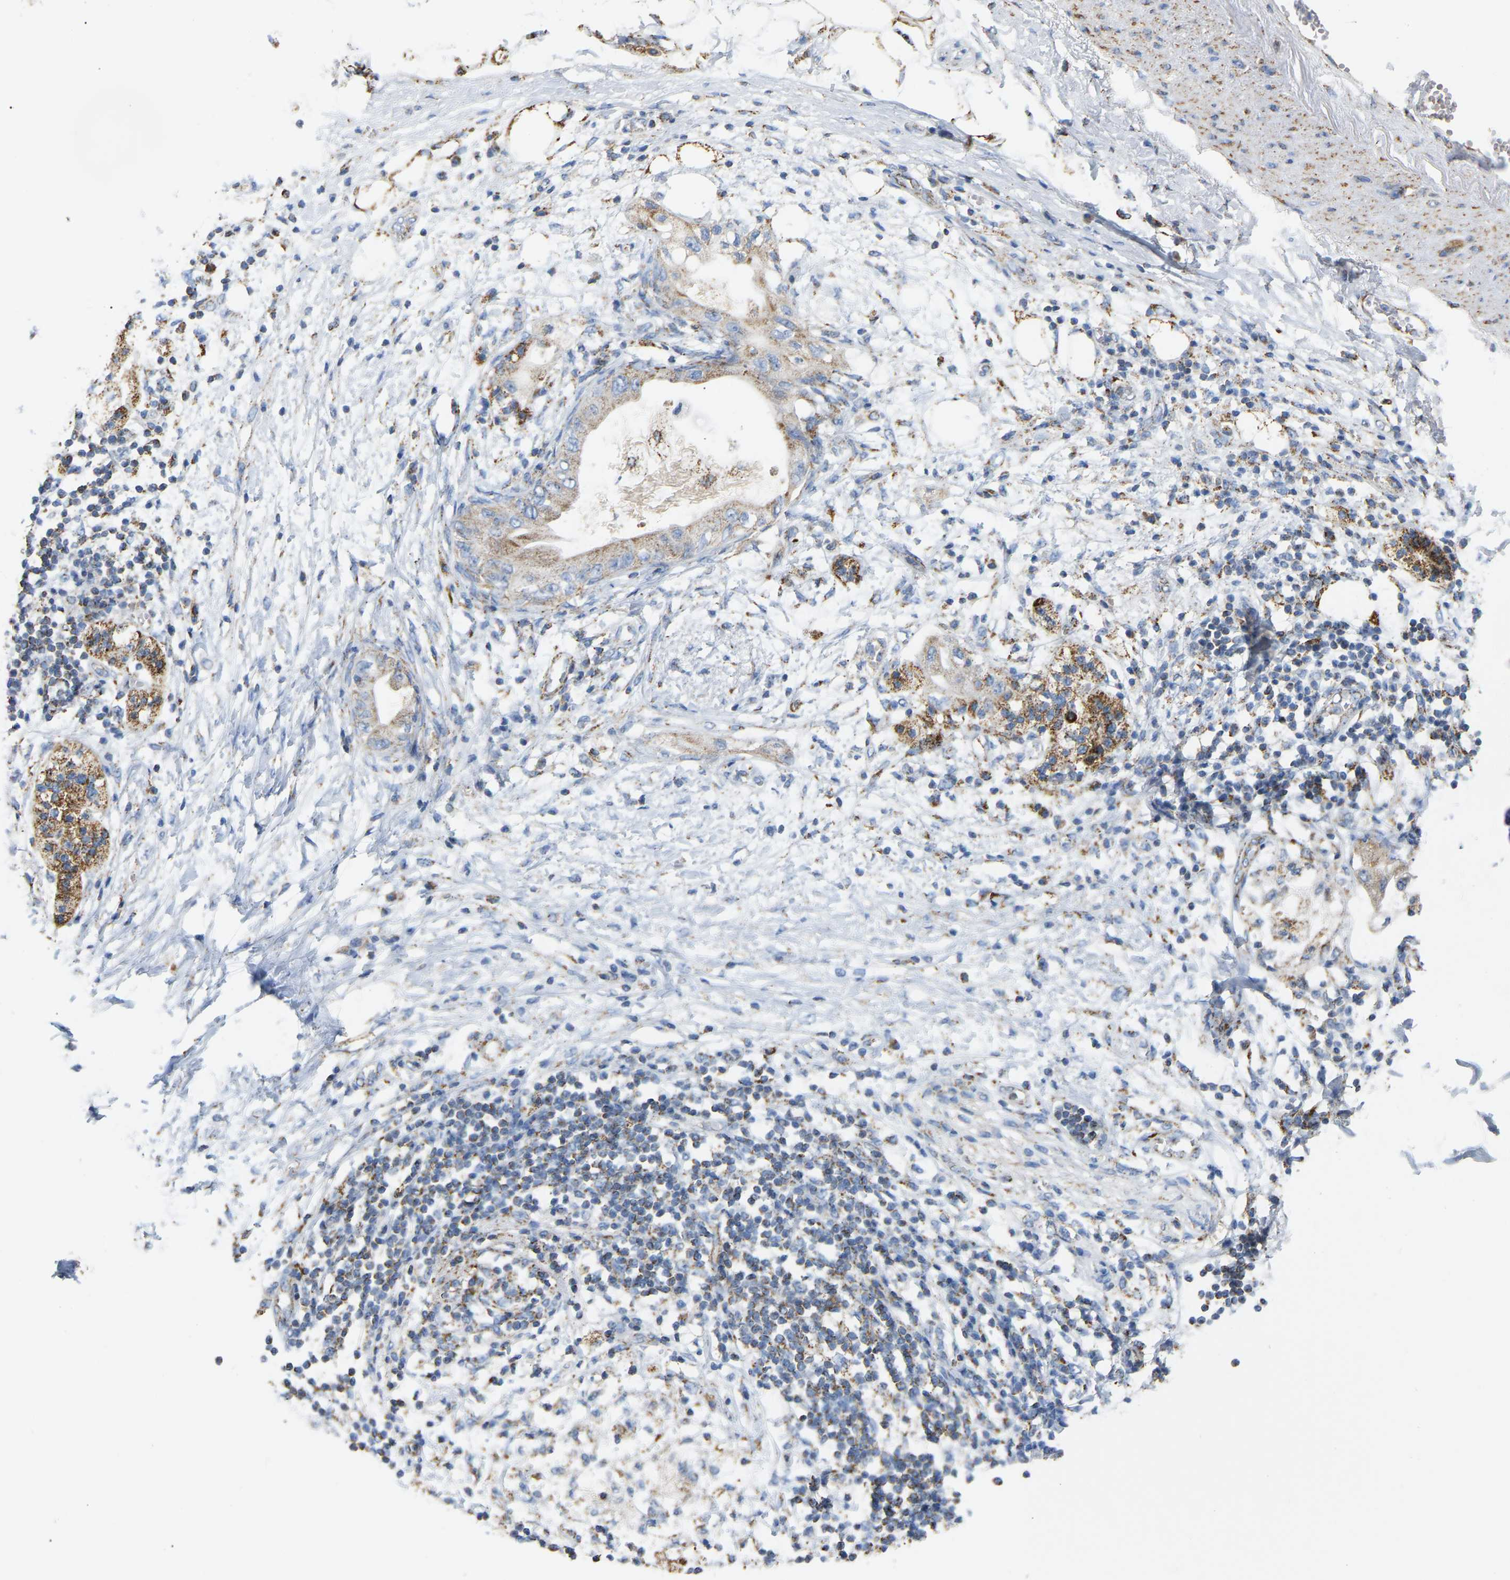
{"staining": {"intensity": "moderate", "quantity": ">75%", "location": "cytoplasmic/membranous"}, "tissue": "adipose tissue", "cell_type": "Adipocytes", "image_type": "normal", "snomed": [{"axis": "morphology", "description": "Normal tissue, NOS"}, {"axis": "morphology", "description": "Adenocarcinoma, NOS"}, {"axis": "topography", "description": "Duodenum"}, {"axis": "topography", "description": "Peripheral nerve tissue"}], "caption": "Immunohistochemistry (DAB) staining of benign adipose tissue exhibits moderate cytoplasmic/membranous protein expression in about >75% of adipocytes. Using DAB (3,3'-diaminobenzidine) (brown) and hematoxylin (blue) stains, captured at high magnification using brightfield microscopy.", "gene": "HIBADH", "patient": {"sex": "female", "age": 60}}